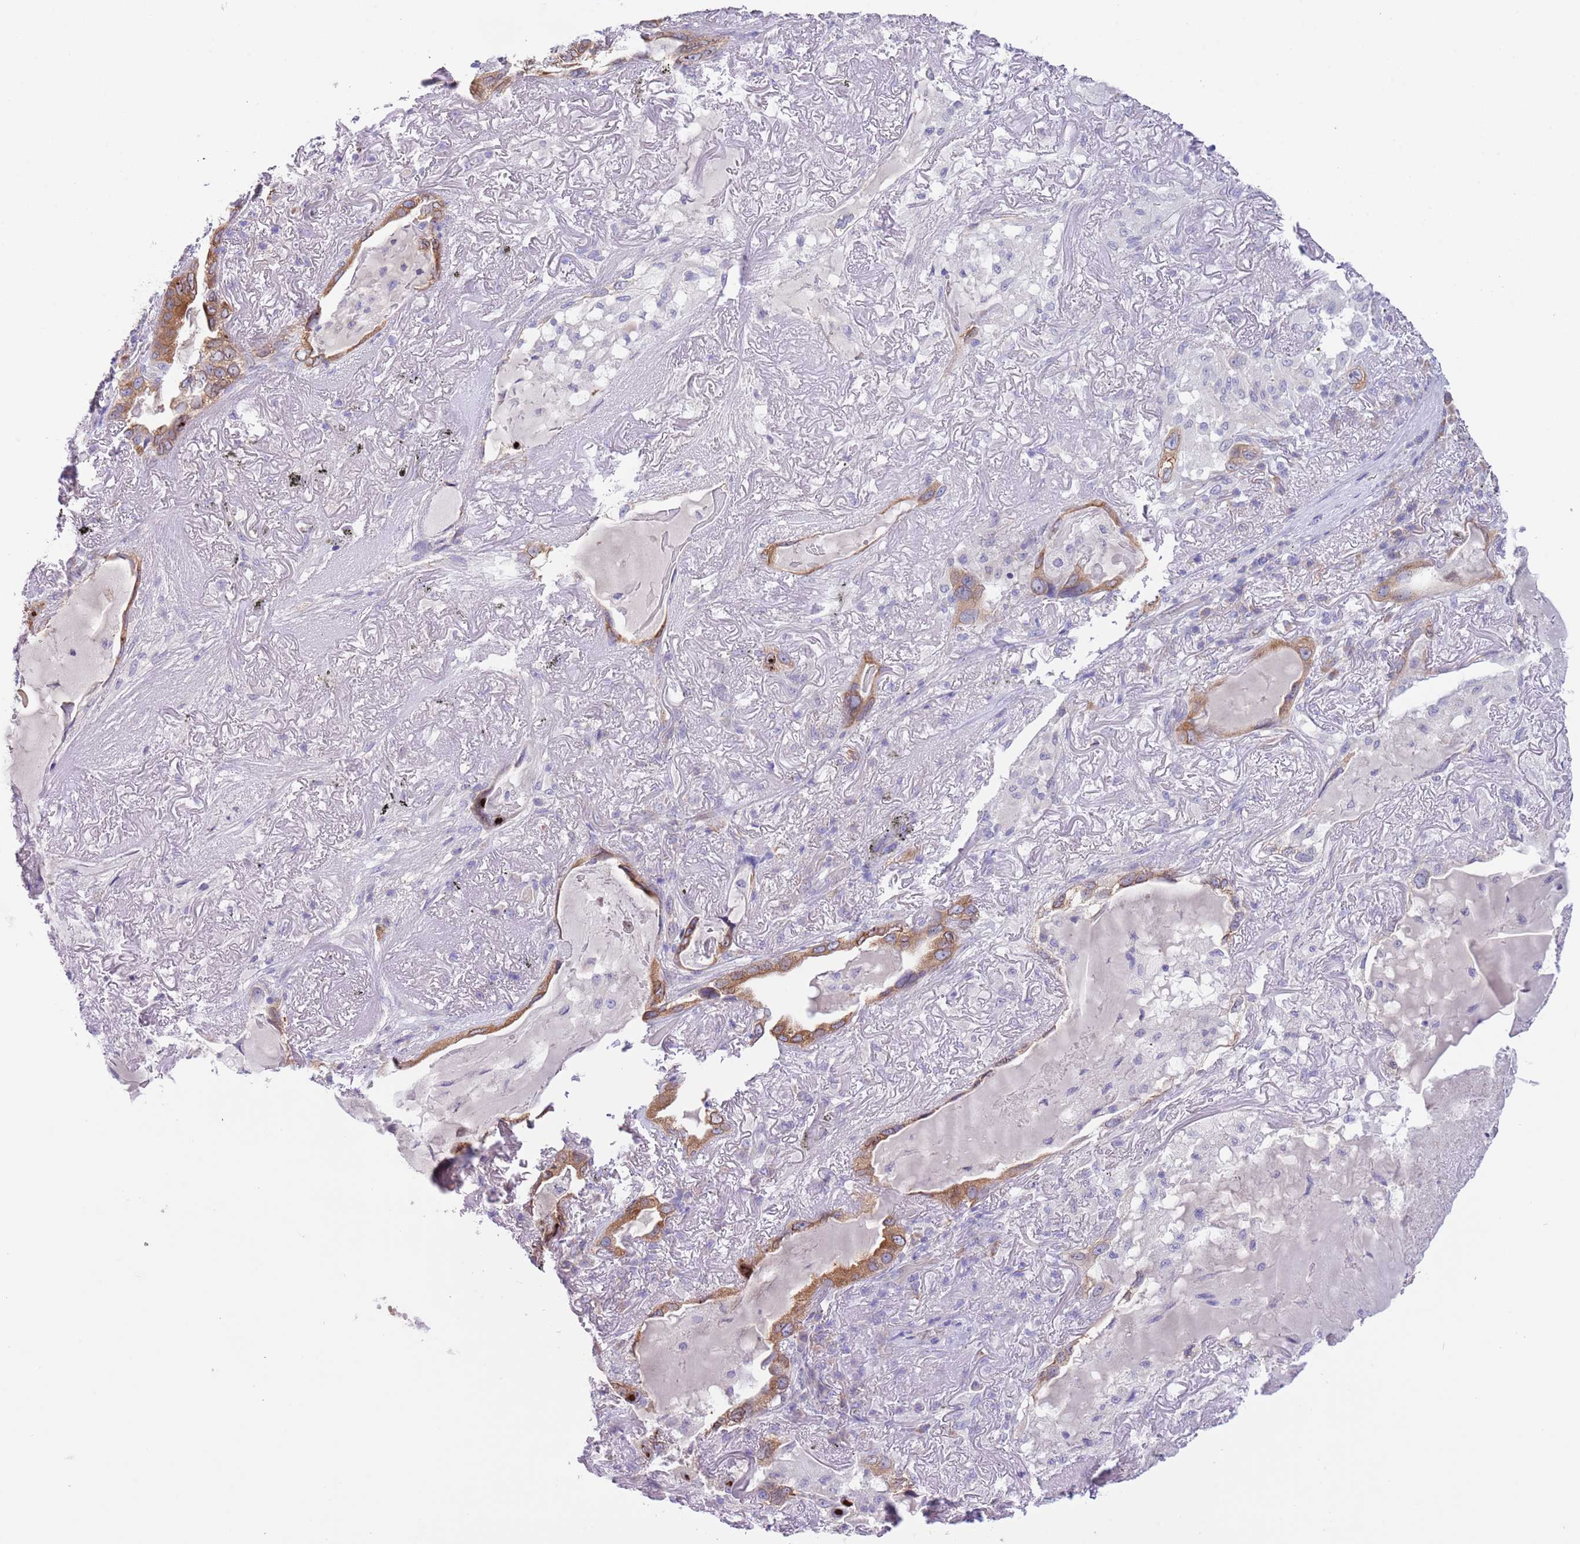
{"staining": {"intensity": "moderate", "quantity": ">75%", "location": "cytoplasmic/membranous"}, "tissue": "lung cancer", "cell_type": "Tumor cells", "image_type": "cancer", "snomed": [{"axis": "morphology", "description": "Adenocarcinoma, NOS"}, {"axis": "topography", "description": "Lung"}], "caption": "Human lung adenocarcinoma stained with a brown dye exhibits moderate cytoplasmic/membranous positive positivity in approximately >75% of tumor cells.", "gene": "EBPL", "patient": {"sex": "female", "age": 69}}